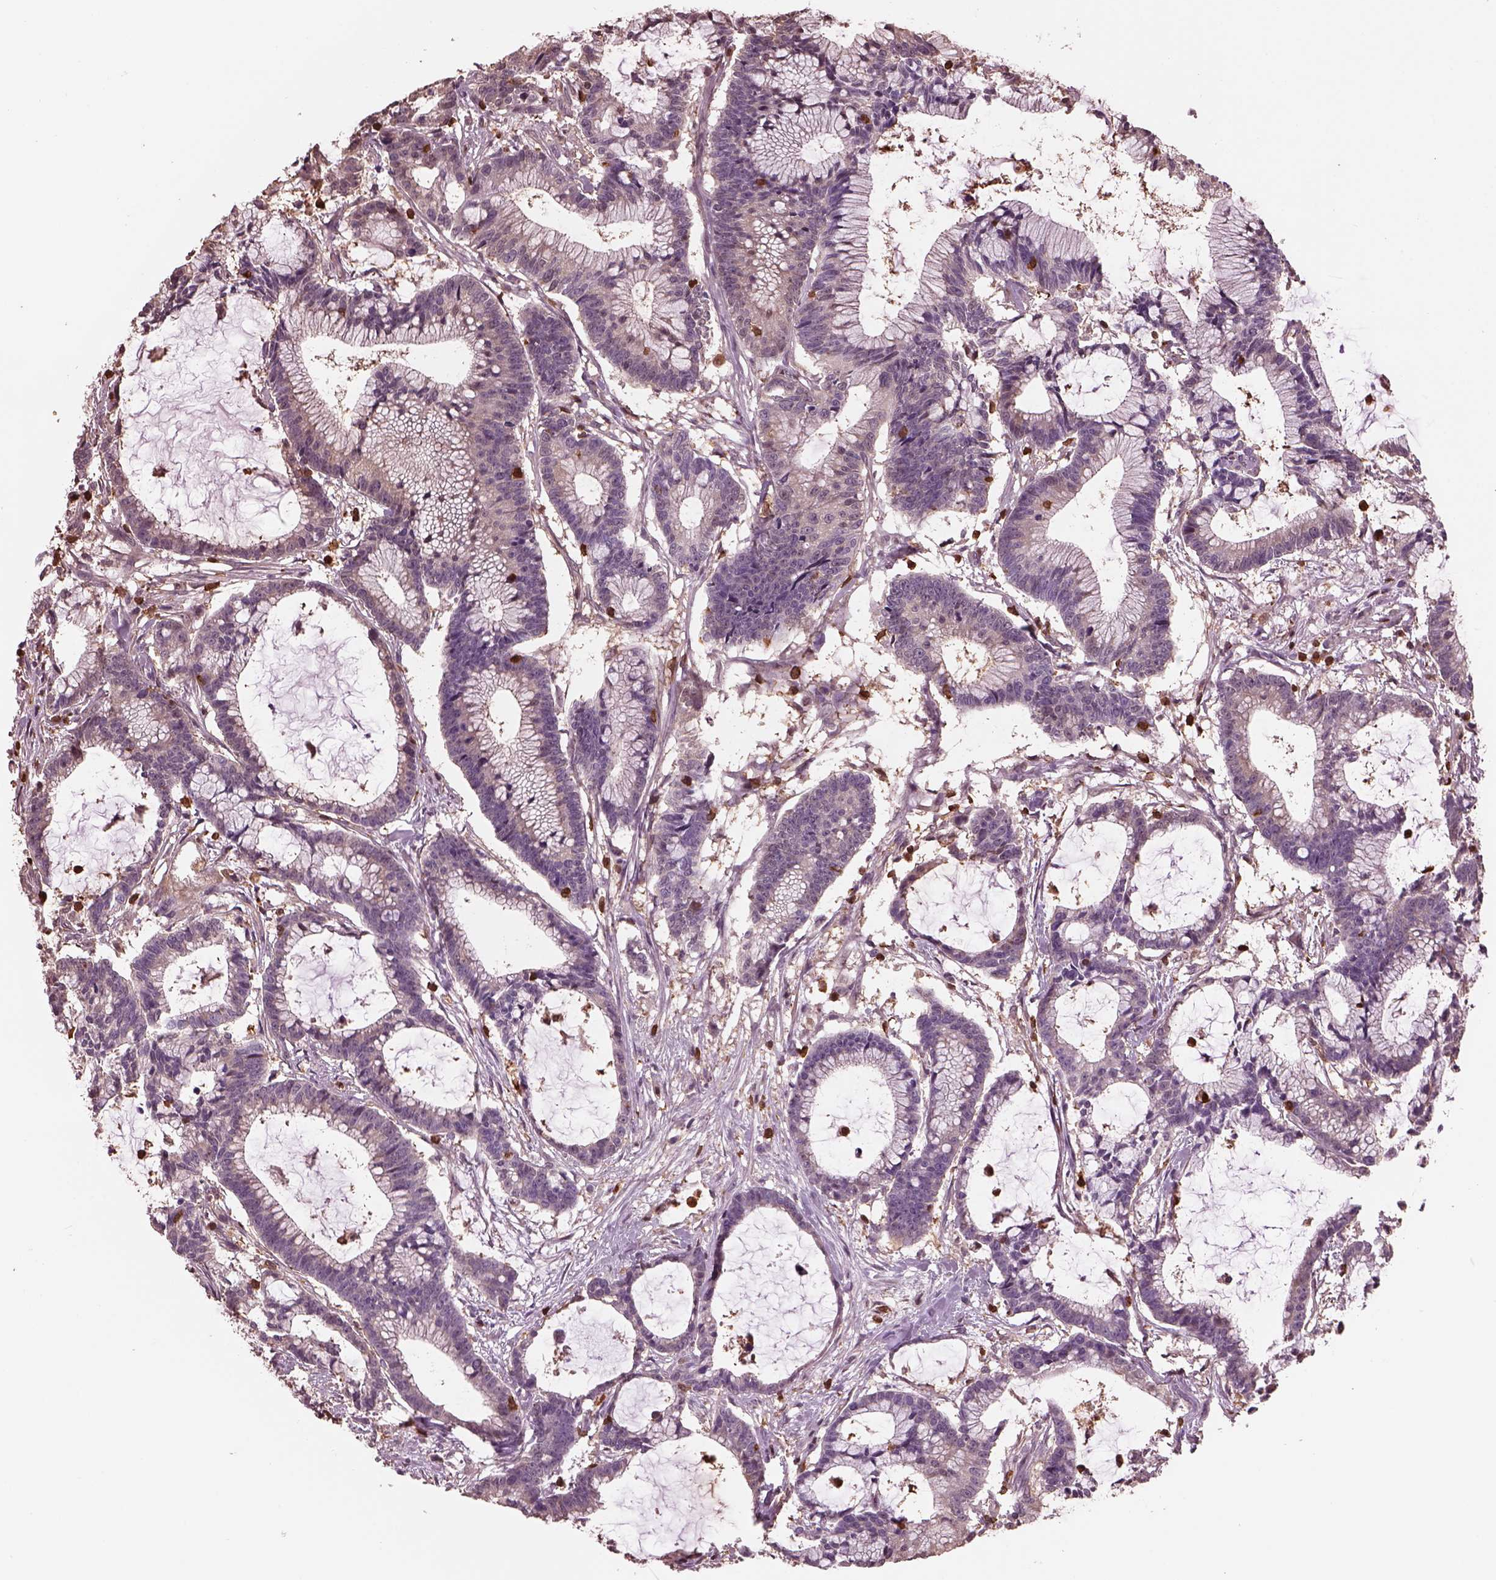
{"staining": {"intensity": "negative", "quantity": "none", "location": "none"}, "tissue": "colorectal cancer", "cell_type": "Tumor cells", "image_type": "cancer", "snomed": [{"axis": "morphology", "description": "Adenocarcinoma, NOS"}, {"axis": "topography", "description": "Colon"}], "caption": "A micrograph of adenocarcinoma (colorectal) stained for a protein shows no brown staining in tumor cells.", "gene": "IL31RA", "patient": {"sex": "female", "age": 78}}